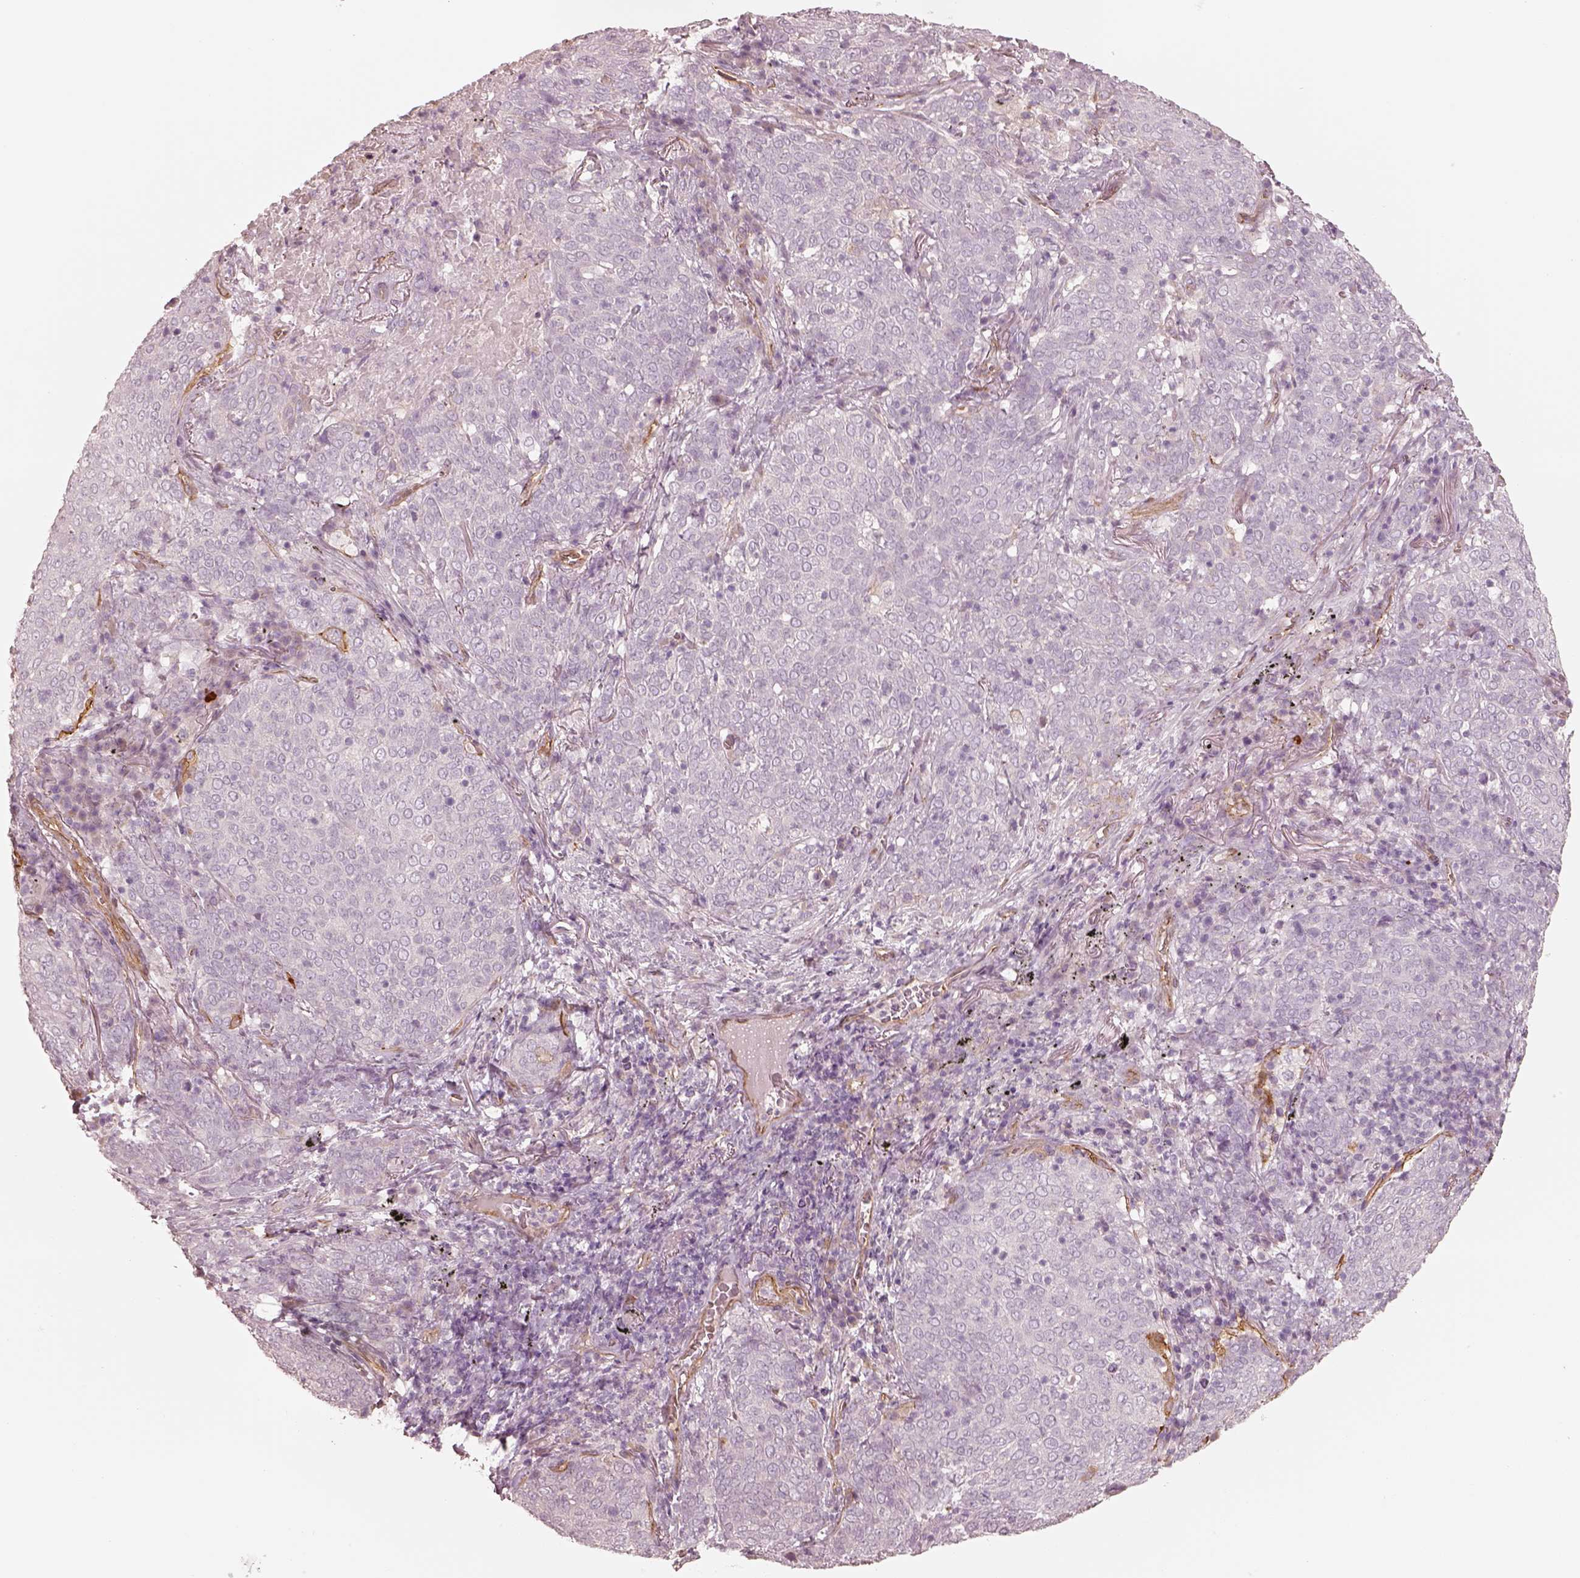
{"staining": {"intensity": "negative", "quantity": "none", "location": "none"}, "tissue": "lung cancer", "cell_type": "Tumor cells", "image_type": "cancer", "snomed": [{"axis": "morphology", "description": "Squamous cell carcinoma, NOS"}, {"axis": "topography", "description": "Lung"}], "caption": "There is no significant staining in tumor cells of lung squamous cell carcinoma. The staining is performed using DAB (3,3'-diaminobenzidine) brown chromogen with nuclei counter-stained in using hematoxylin.", "gene": "CRYM", "patient": {"sex": "male", "age": 82}}